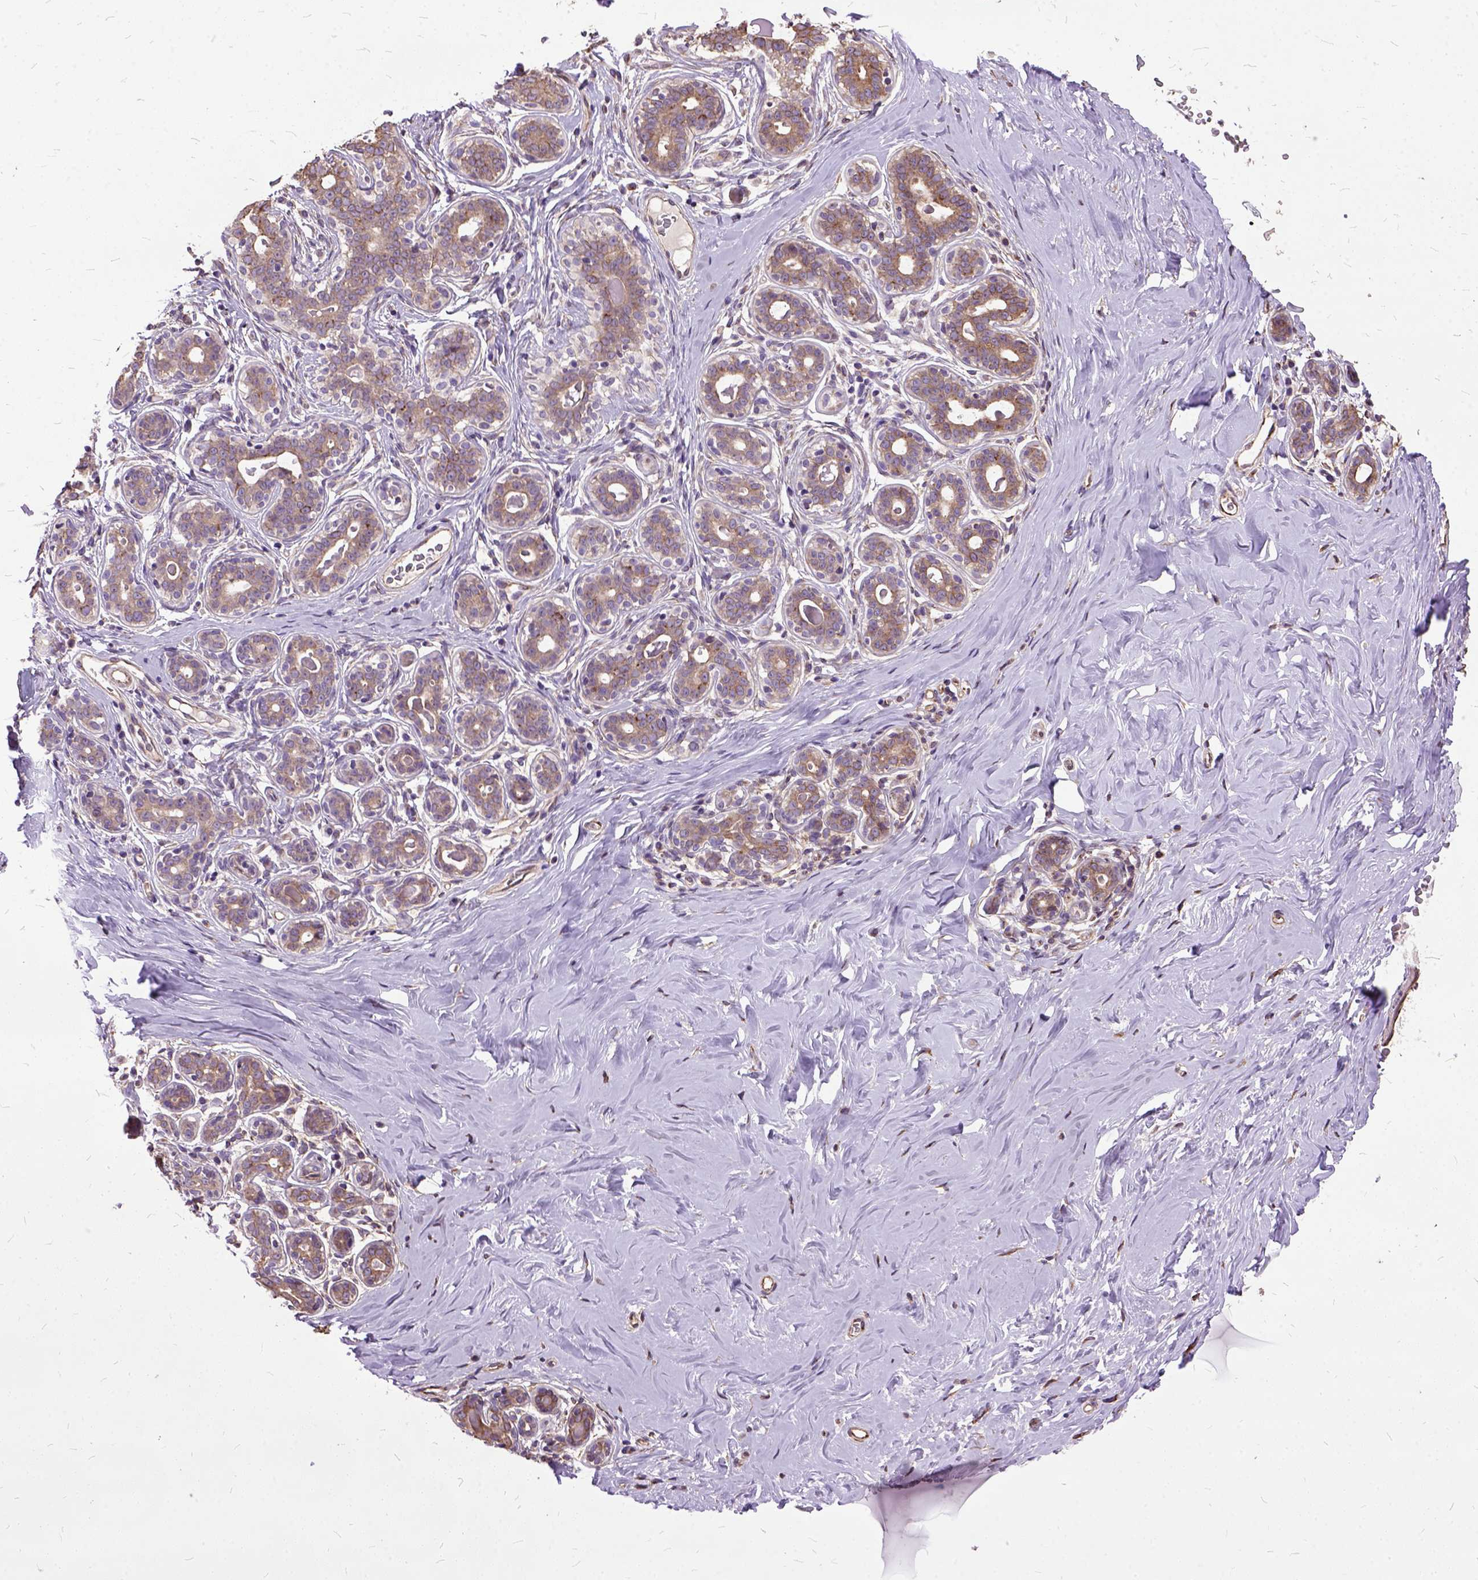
{"staining": {"intensity": "moderate", "quantity": ">75%", "location": "cytoplasmic/membranous"}, "tissue": "breast", "cell_type": "Adipocytes", "image_type": "normal", "snomed": [{"axis": "morphology", "description": "Normal tissue, NOS"}, {"axis": "topography", "description": "Skin"}, {"axis": "topography", "description": "Breast"}], "caption": "Immunohistochemistry (IHC) micrograph of unremarkable breast: human breast stained using immunohistochemistry shows medium levels of moderate protein expression localized specifically in the cytoplasmic/membranous of adipocytes, appearing as a cytoplasmic/membranous brown color.", "gene": "AREG", "patient": {"sex": "female", "age": 43}}